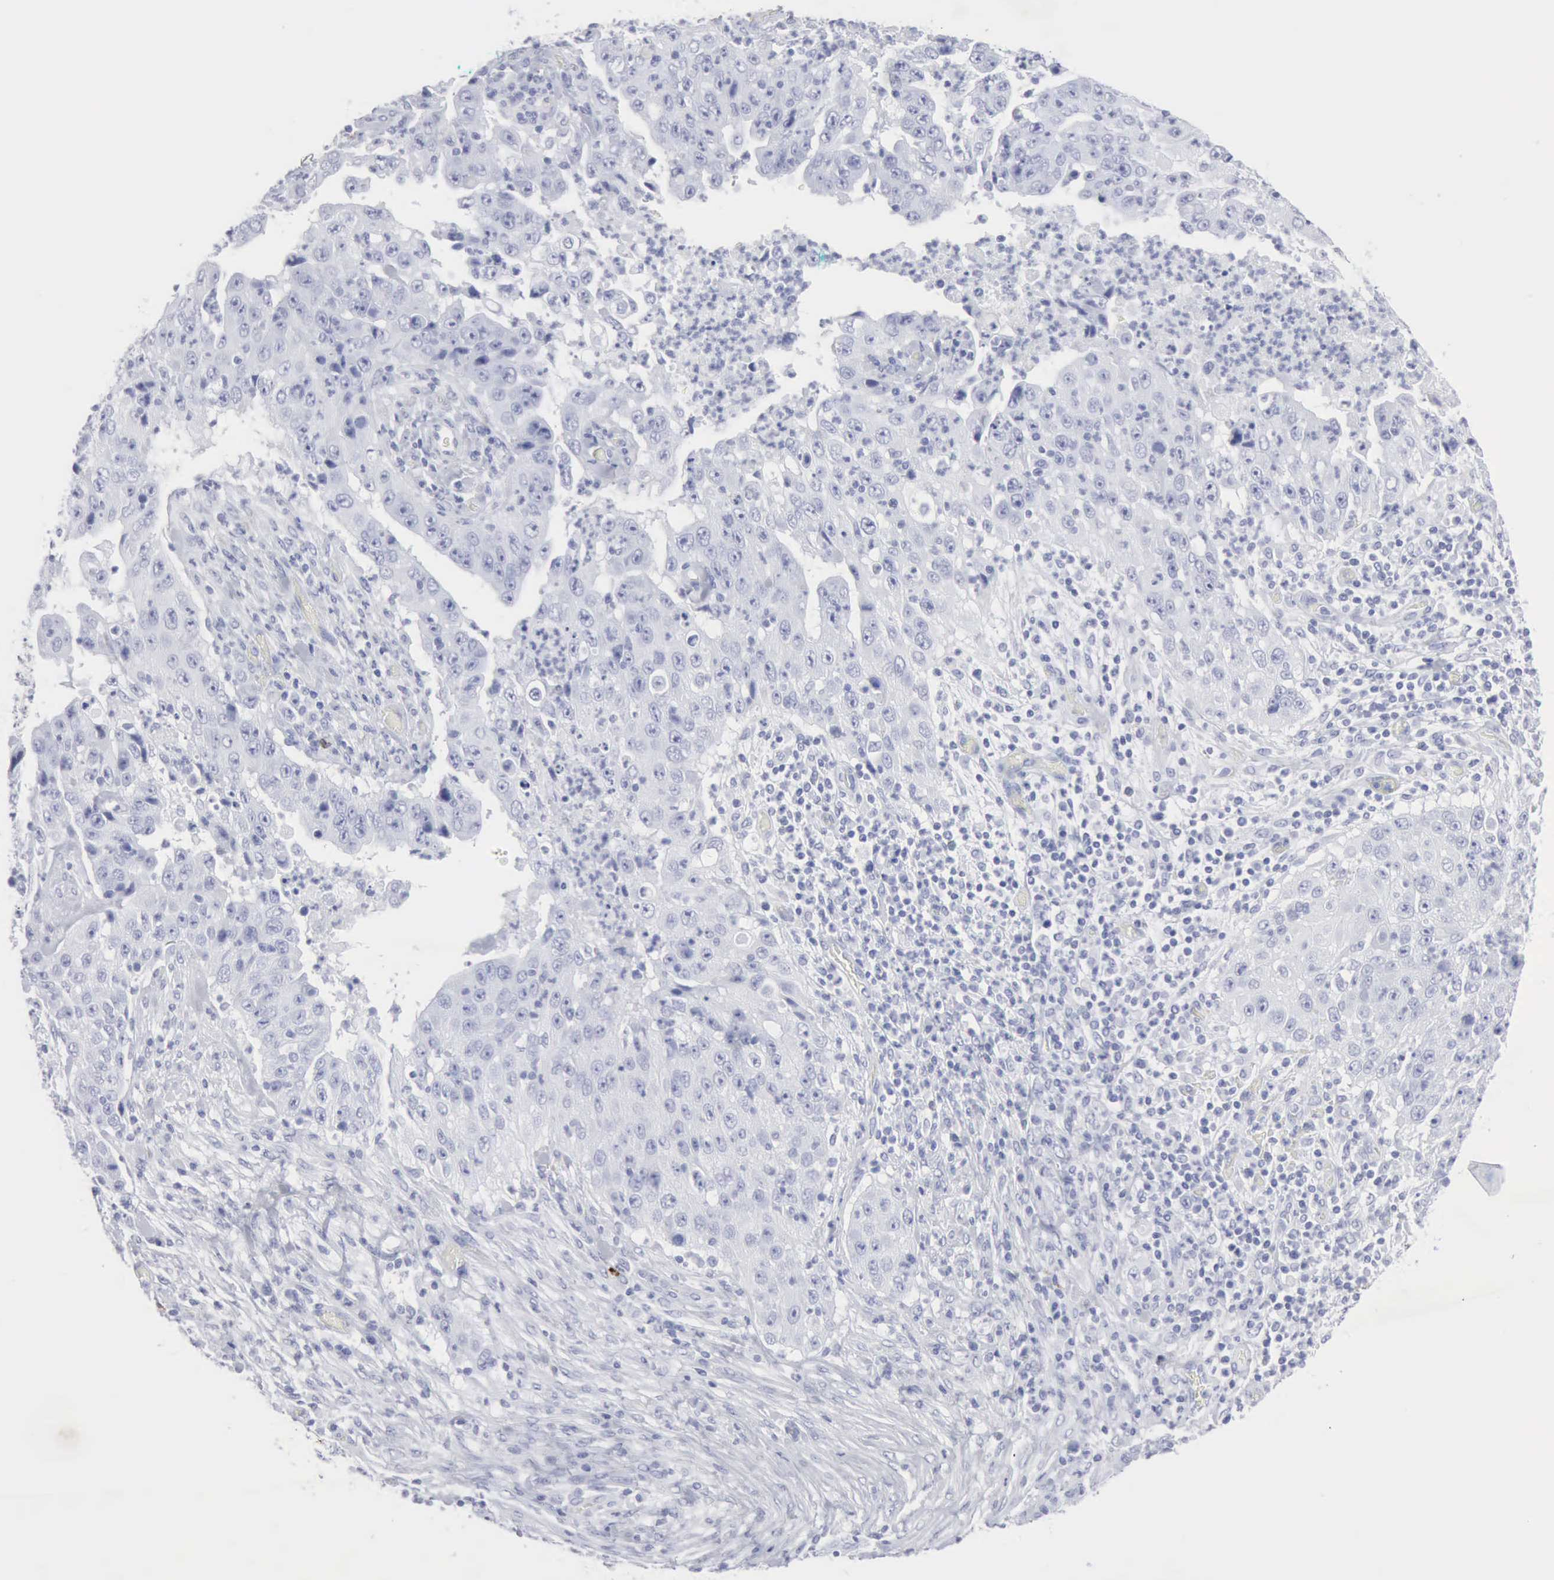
{"staining": {"intensity": "negative", "quantity": "none", "location": "none"}, "tissue": "lung cancer", "cell_type": "Tumor cells", "image_type": "cancer", "snomed": [{"axis": "morphology", "description": "Squamous cell carcinoma, NOS"}, {"axis": "topography", "description": "Lung"}], "caption": "Lung cancer was stained to show a protein in brown. There is no significant expression in tumor cells.", "gene": "CMA1", "patient": {"sex": "male", "age": 64}}